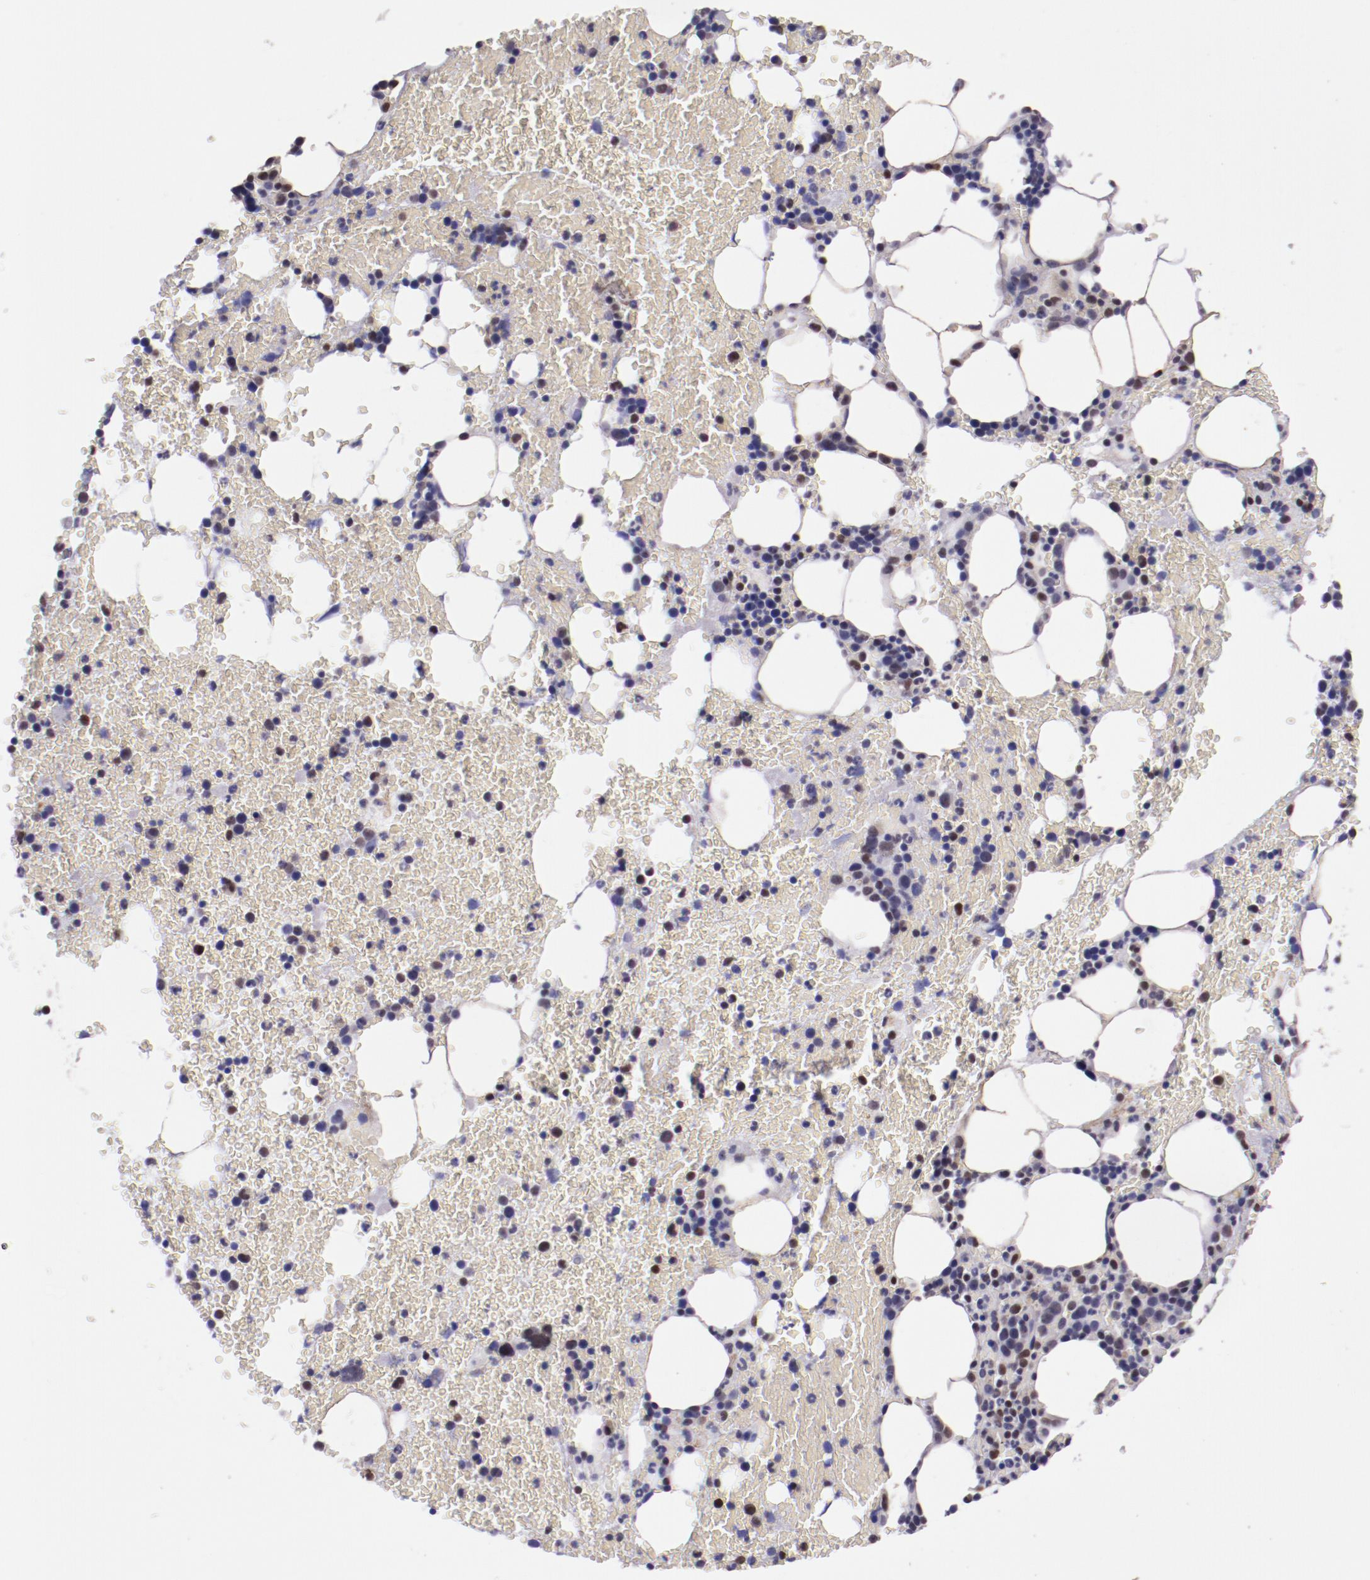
{"staining": {"intensity": "weak", "quantity": "25%-75%", "location": "cytoplasmic/membranous"}, "tissue": "bone marrow", "cell_type": "Hematopoietic cells", "image_type": "normal", "snomed": [{"axis": "morphology", "description": "Normal tissue, NOS"}, {"axis": "topography", "description": "Bone marrow"}], "caption": "Immunohistochemical staining of unremarkable bone marrow displays low levels of weak cytoplasmic/membranous positivity in approximately 25%-75% of hematopoietic cells.", "gene": "ELF1", "patient": {"sex": "female", "age": 84}}